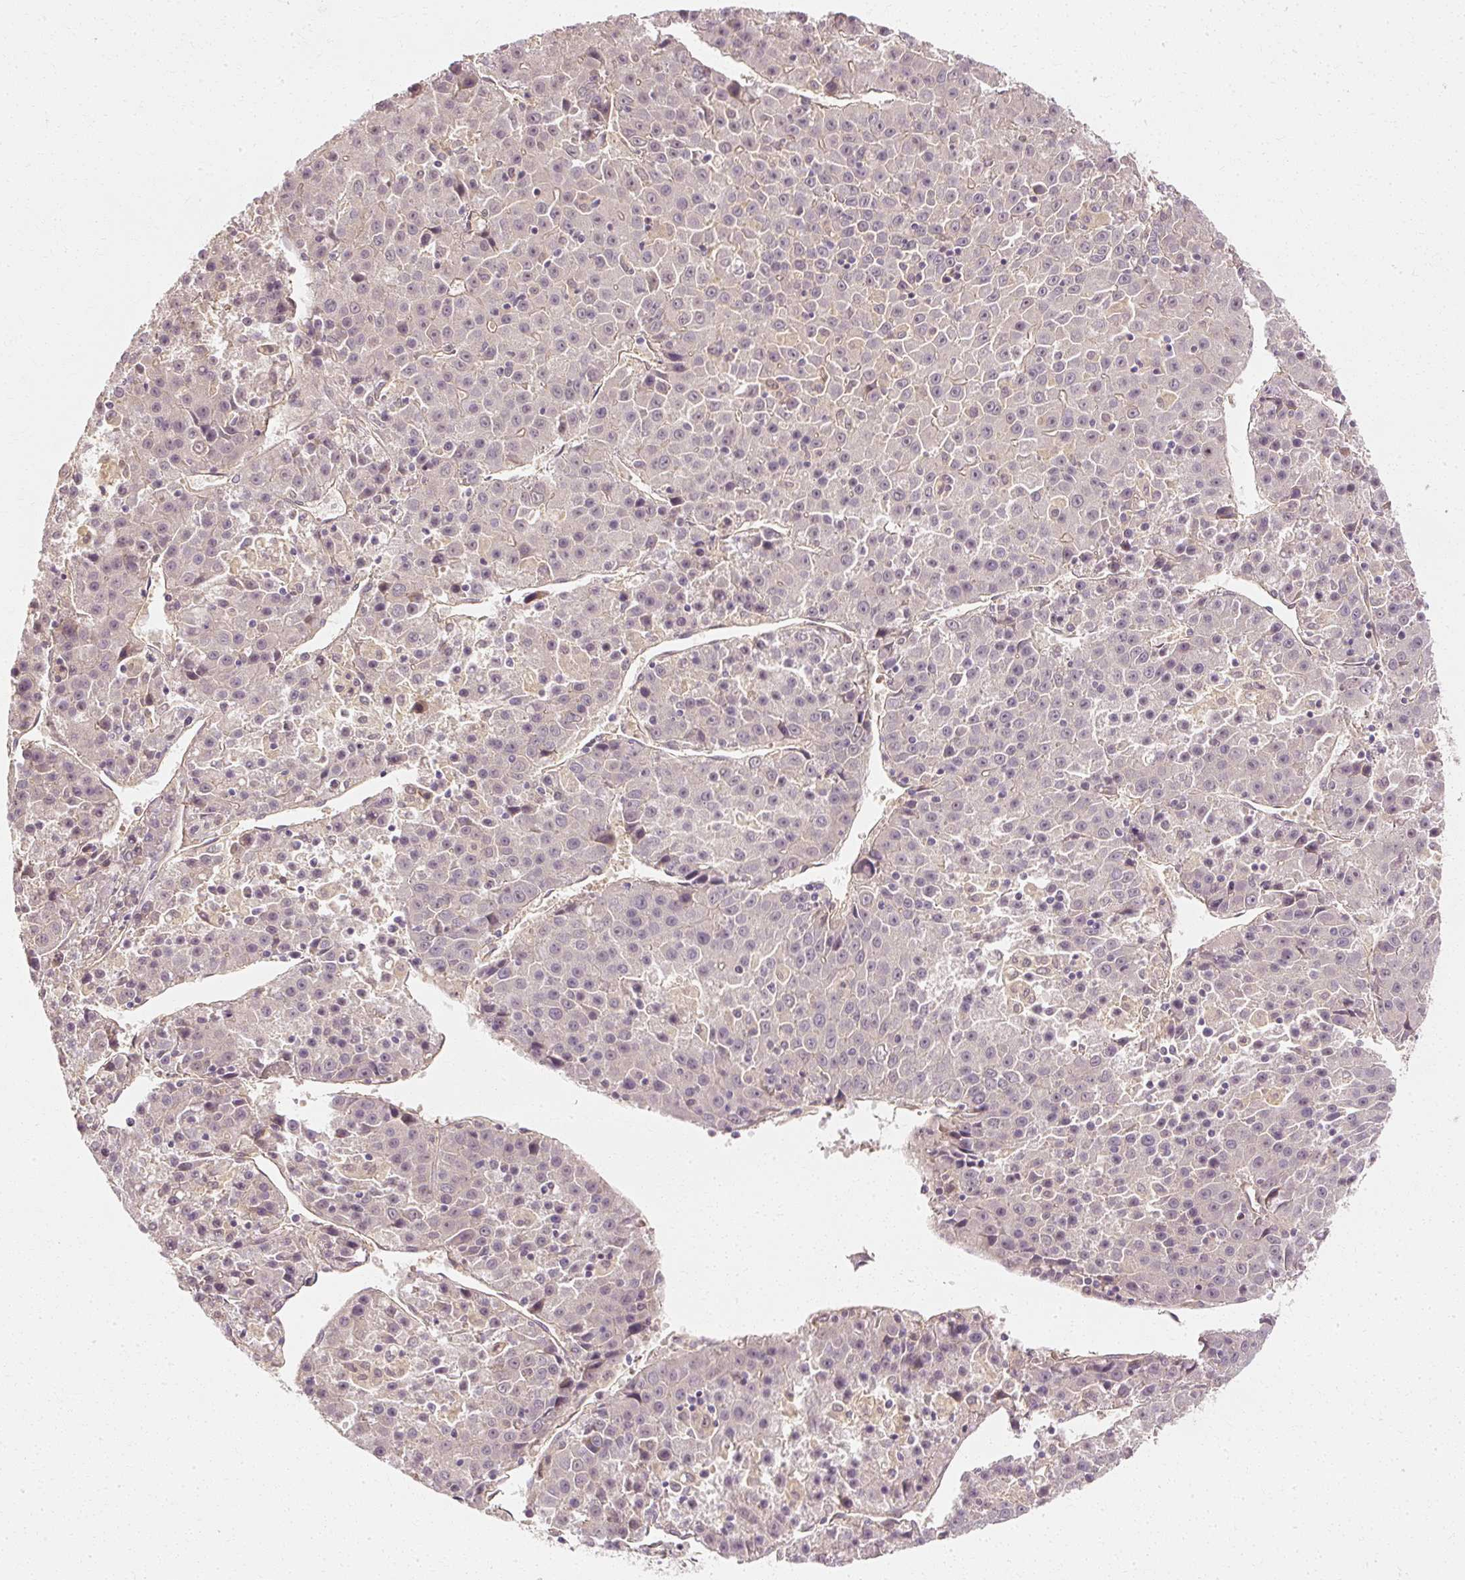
{"staining": {"intensity": "negative", "quantity": "none", "location": "none"}, "tissue": "liver cancer", "cell_type": "Tumor cells", "image_type": "cancer", "snomed": [{"axis": "morphology", "description": "Carcinoma, Hepatocellular, NOS"}, {"axis": "topography", "description": "Liver"}], "caption": "Hepatocellular carcinoma (liver) stained for a protein using immunohistochemistry shows no expression tumor cells.", "gene": "GNAQ", "patient": {"sex": "female", "age": 53}}